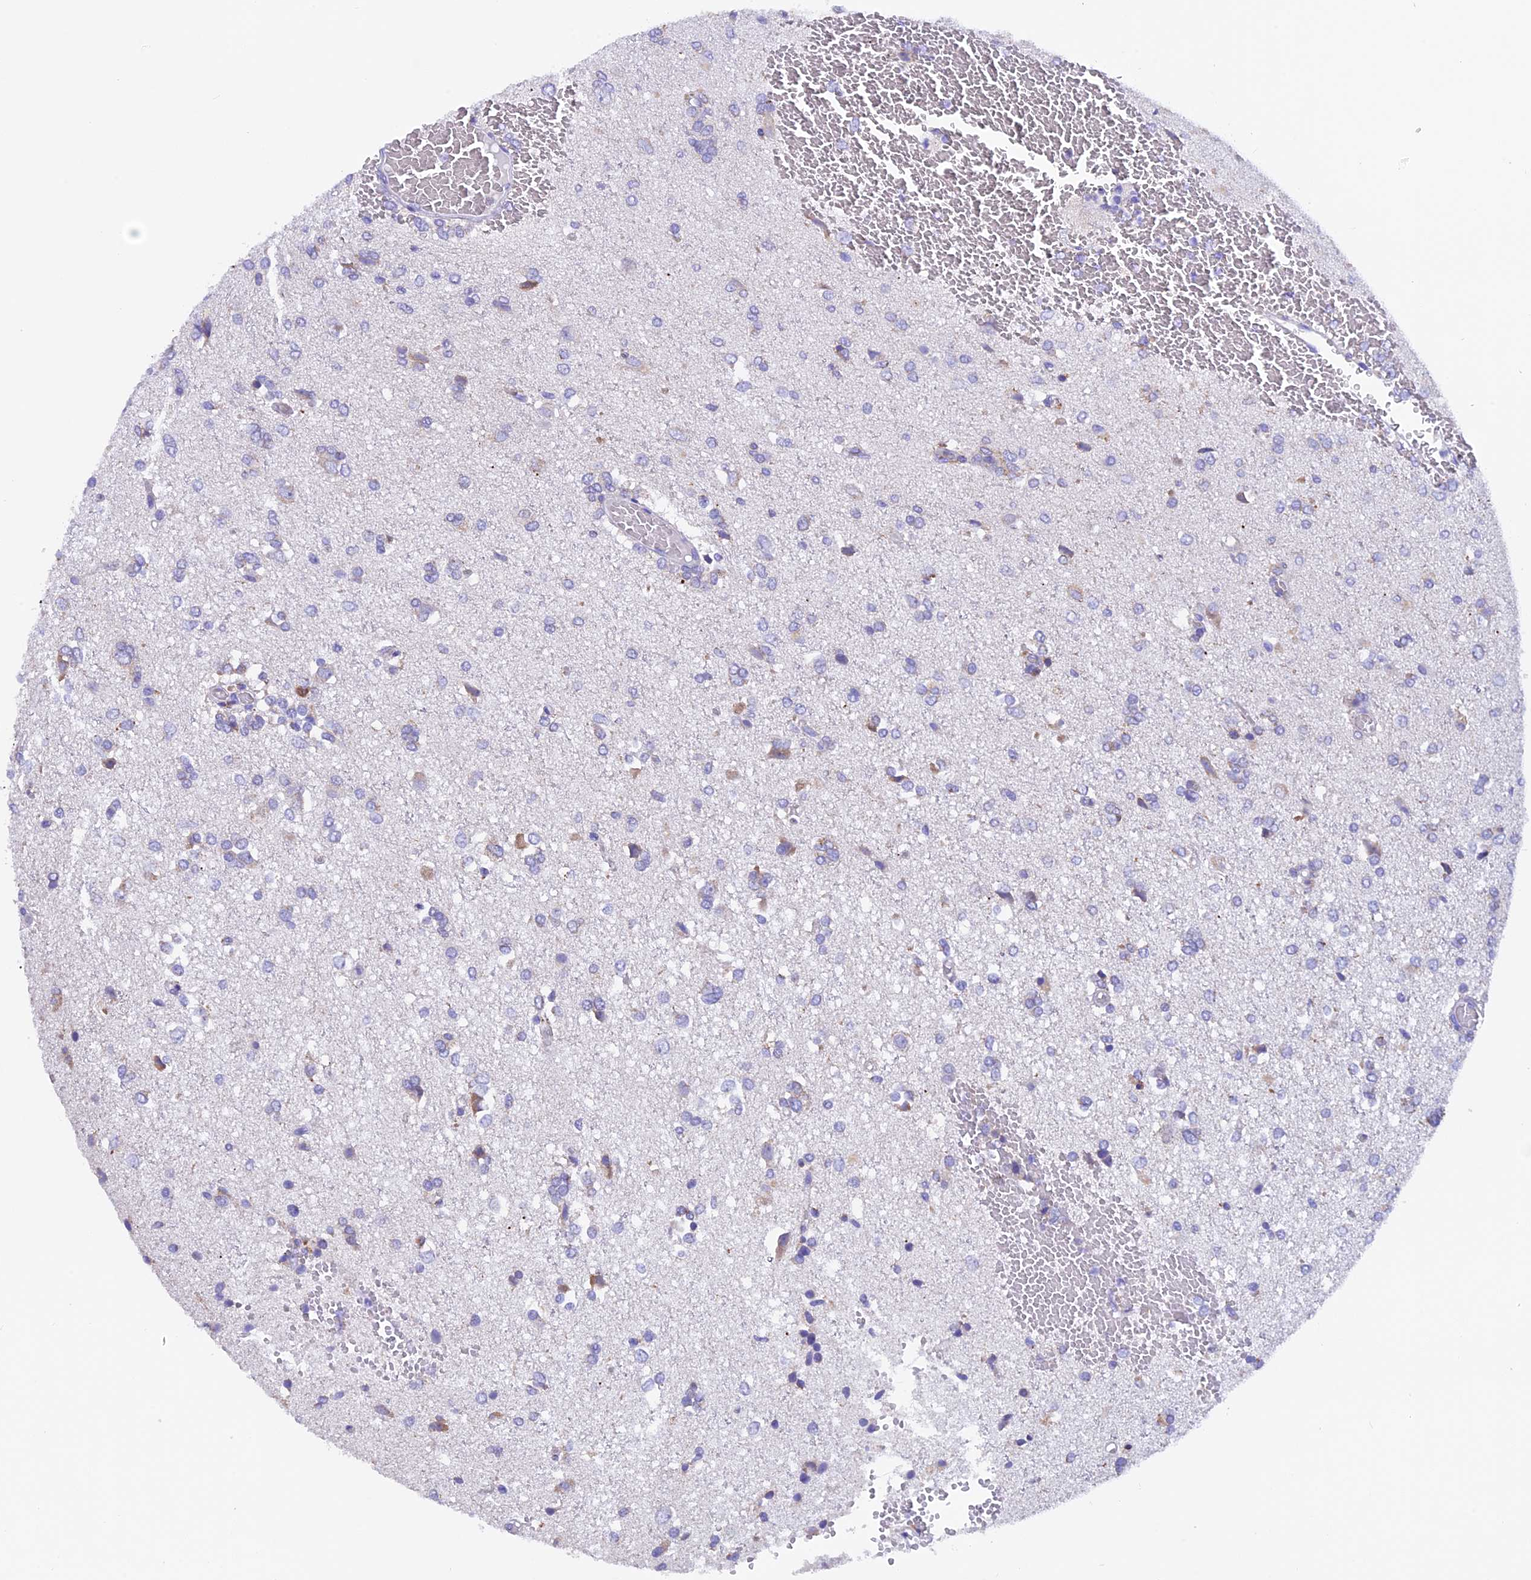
{"staining": {"intensity": "negative", "quantity": "none", "location": "none"}, "tissue": "glioma", "cell_type": "Tumor cells", "image_type": "cancer", "snomed": [{"axis": "morphology", "description": "Glioma, malignant, High grade"}, {"axis": "topography", "description": "Brain"}], "caption": "IHC histopathology image of human malignant high-grade glioma stained for a protein (brown), which exhibits no expression in tumor cells.", "gene": "SLC8B1", "patient": {"sex": "female", "age": 59}}